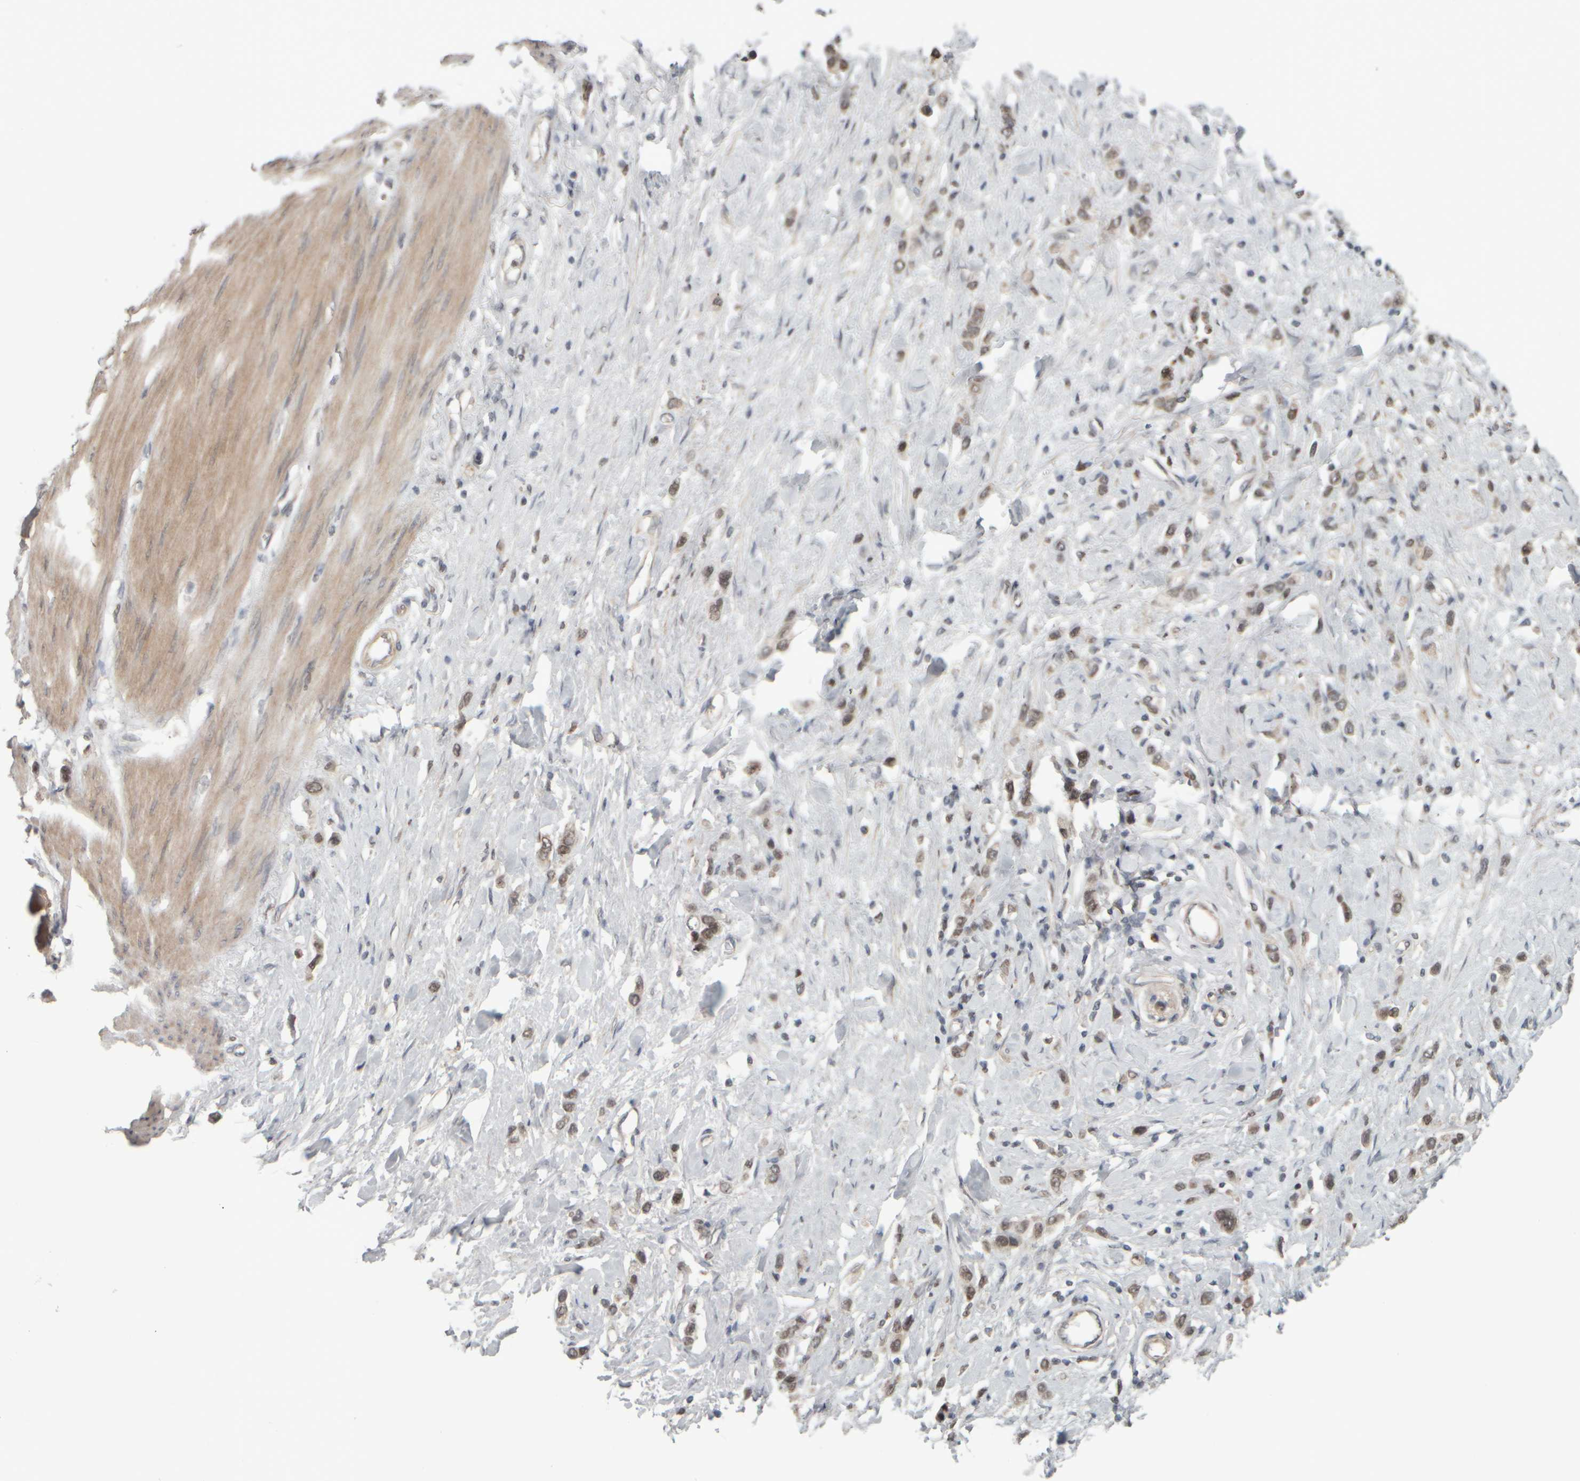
{"staining": {"intensity": "moderate", "quantity": ">75%", "location": "nuclear"}, "tissue": "stomach cancer", "cell_type": "Tumor cells", "image_type": "cancer", "snomed": [{"axis": "morphology", "description": "Adenocarcinoma, NOS"}, {"axis": "topography", "description": "Stomach"}], "caption": "This image exhibits stomach adenocarcinoma stained with immunohistochemistry to label a protein in brown. The nuclear of tumor cells show moderate positivity for the protein. Nuclei are counter-stained blue.", "gene": "CWC27", "patient": {"sex": "female", "age": 65}}